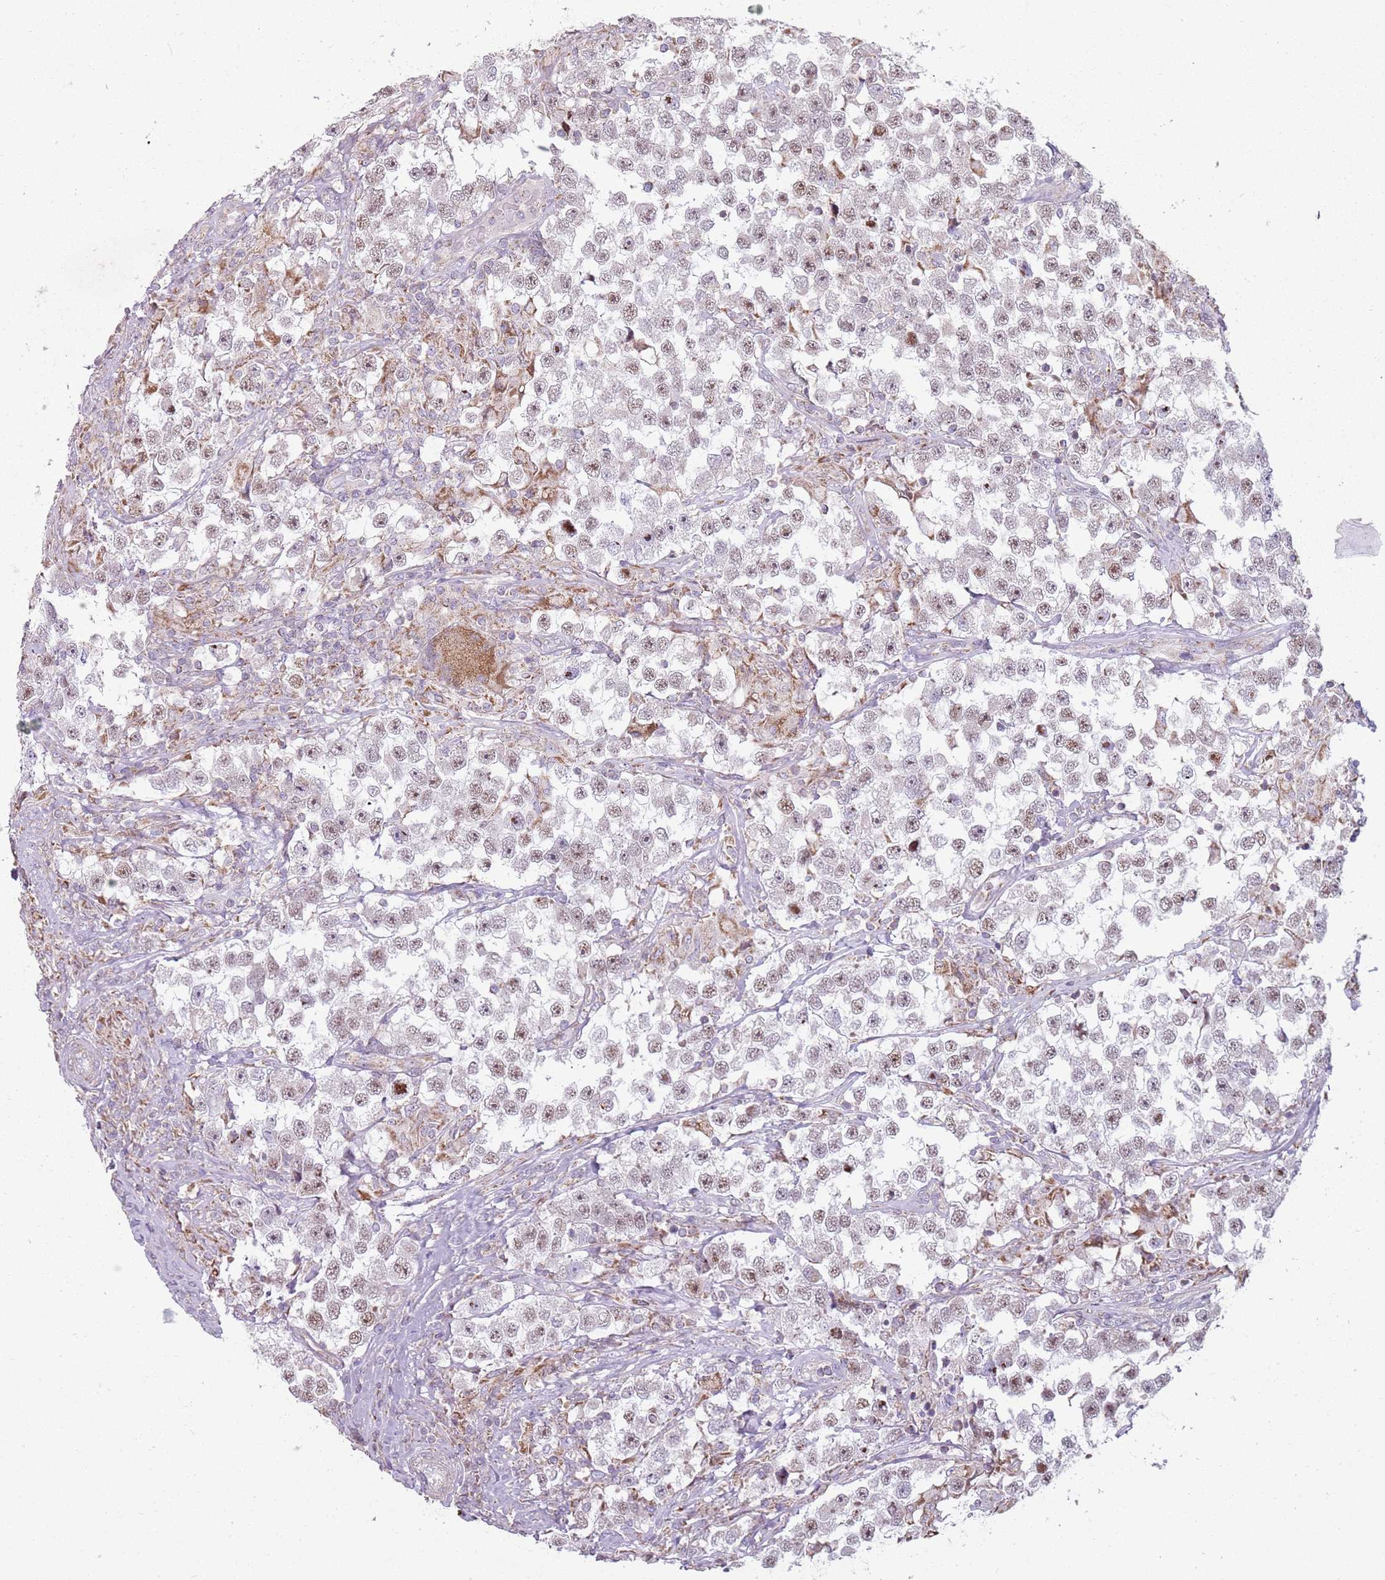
{"staining": {"intensity": "weak", "quantity": "25%-75%", "location": "nuclear"}, "tissue": "testis cancer", "cell_type": "Tumor cells", "image_type": "cancer", "snomed": [{"axis": "morphology", "description": "Seminoma, NOS"}, {"axis": "topography", "description": "Testis"}], "caption": "Testis cancer (seminoma) tissue shows weak nuclear positivity in approximately 25%-75% of tumor cells, visualized by immunohistochemistry.", "gene": "GAS8", "patient": {"sex": "male", "age": 46}}